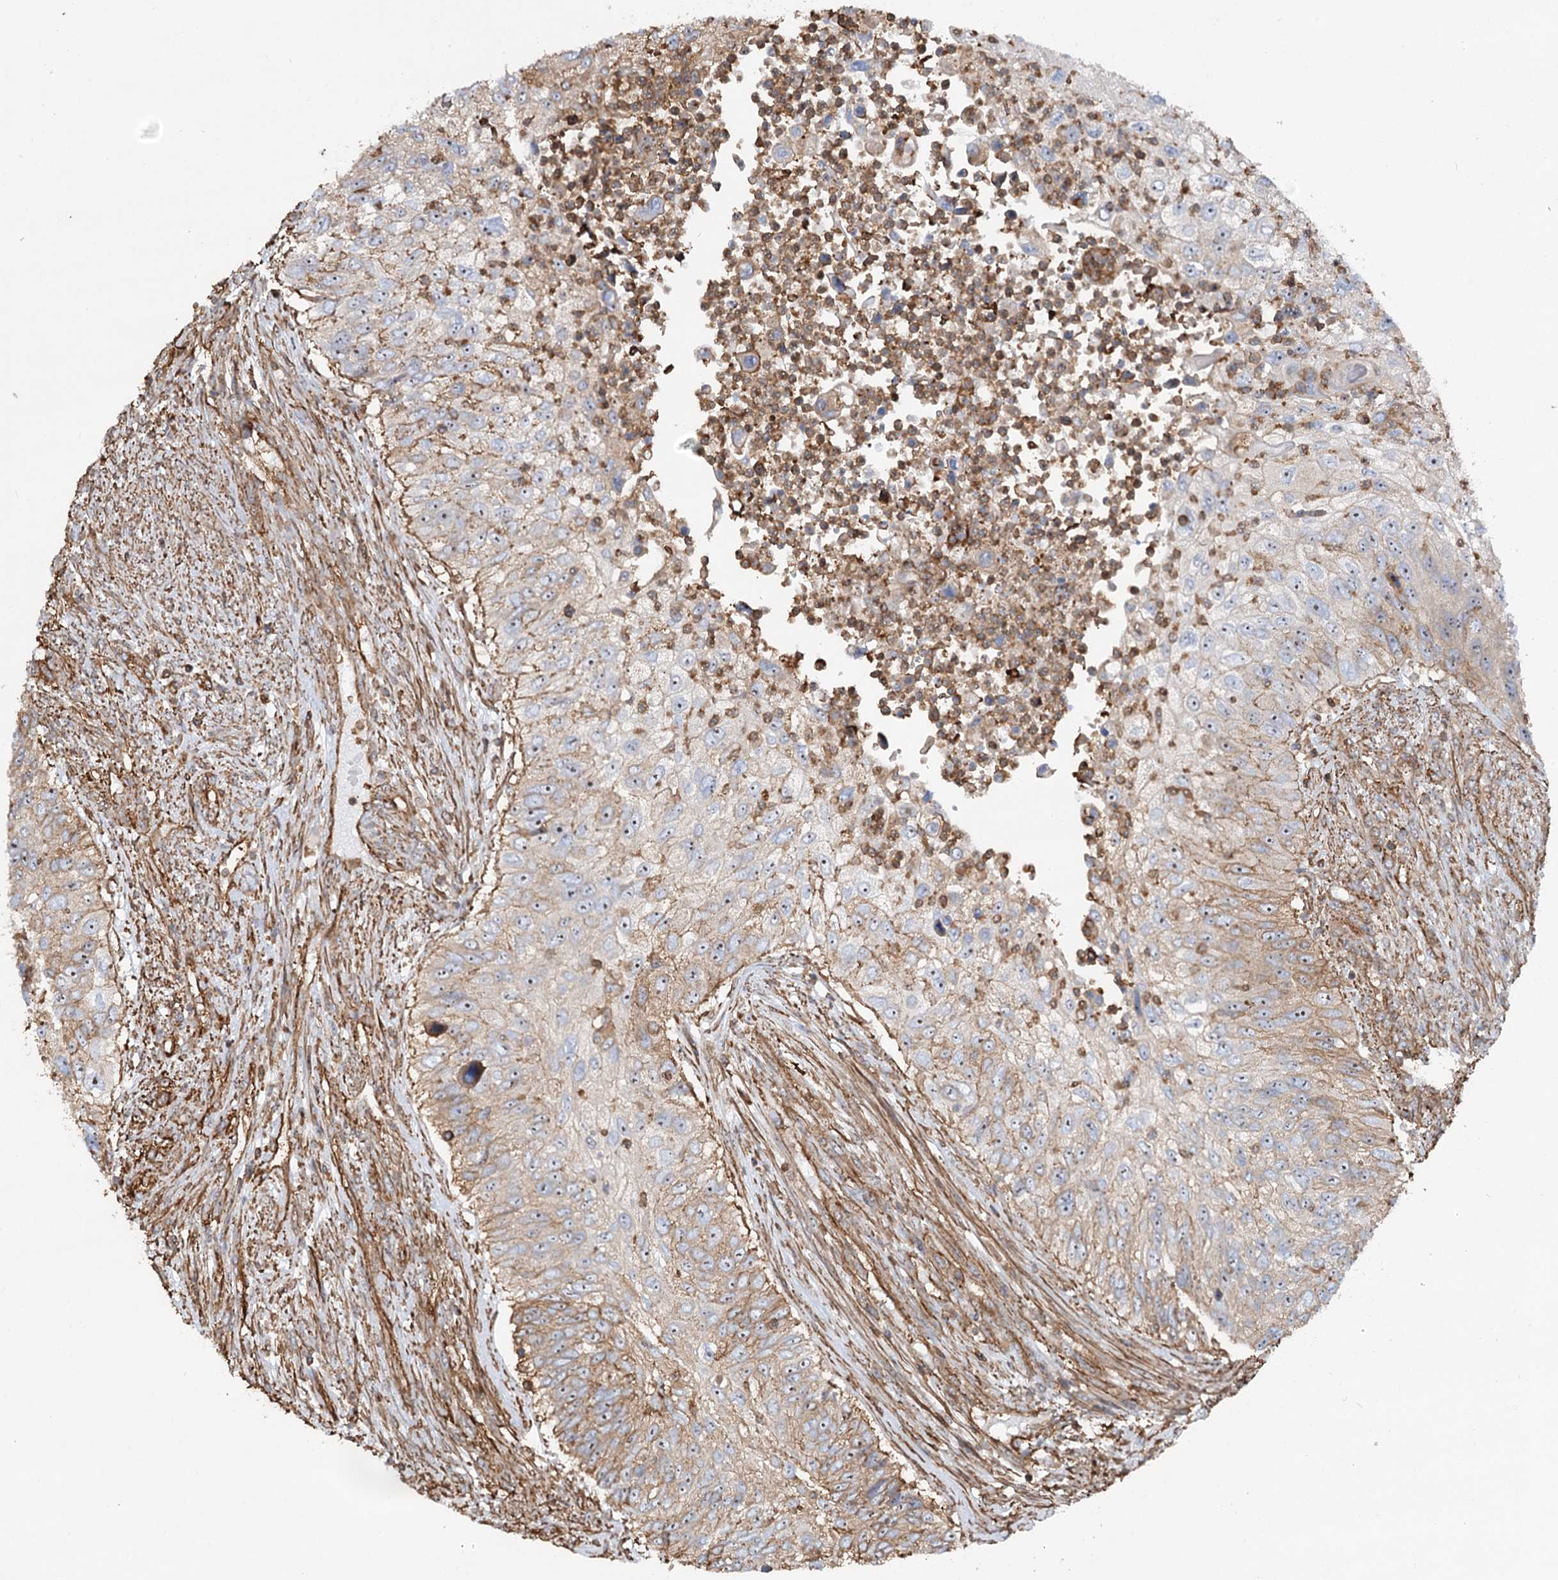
{"staining": {"intensity": "moderate", "quantity": "<25%", "location": "cytoplasmic/membranous"}, "tissue": "urothelial cancer", "cell_type": "Tumor cells", "image_type": "cancer", "snomed": [{"axis": "morphology", "description": "Urothelial carcinoma, High grade"}, {"axis": "topography", "description": "Urinary bladder"}], "caption": "This photomicrograph displays IHC staining of human urothelial cancer, with low moderate cytoplasmic/membranous expression in about <25% of tumor cells.", "gene": "WDR36", "patient": {"sex": "female", "age": 60}}